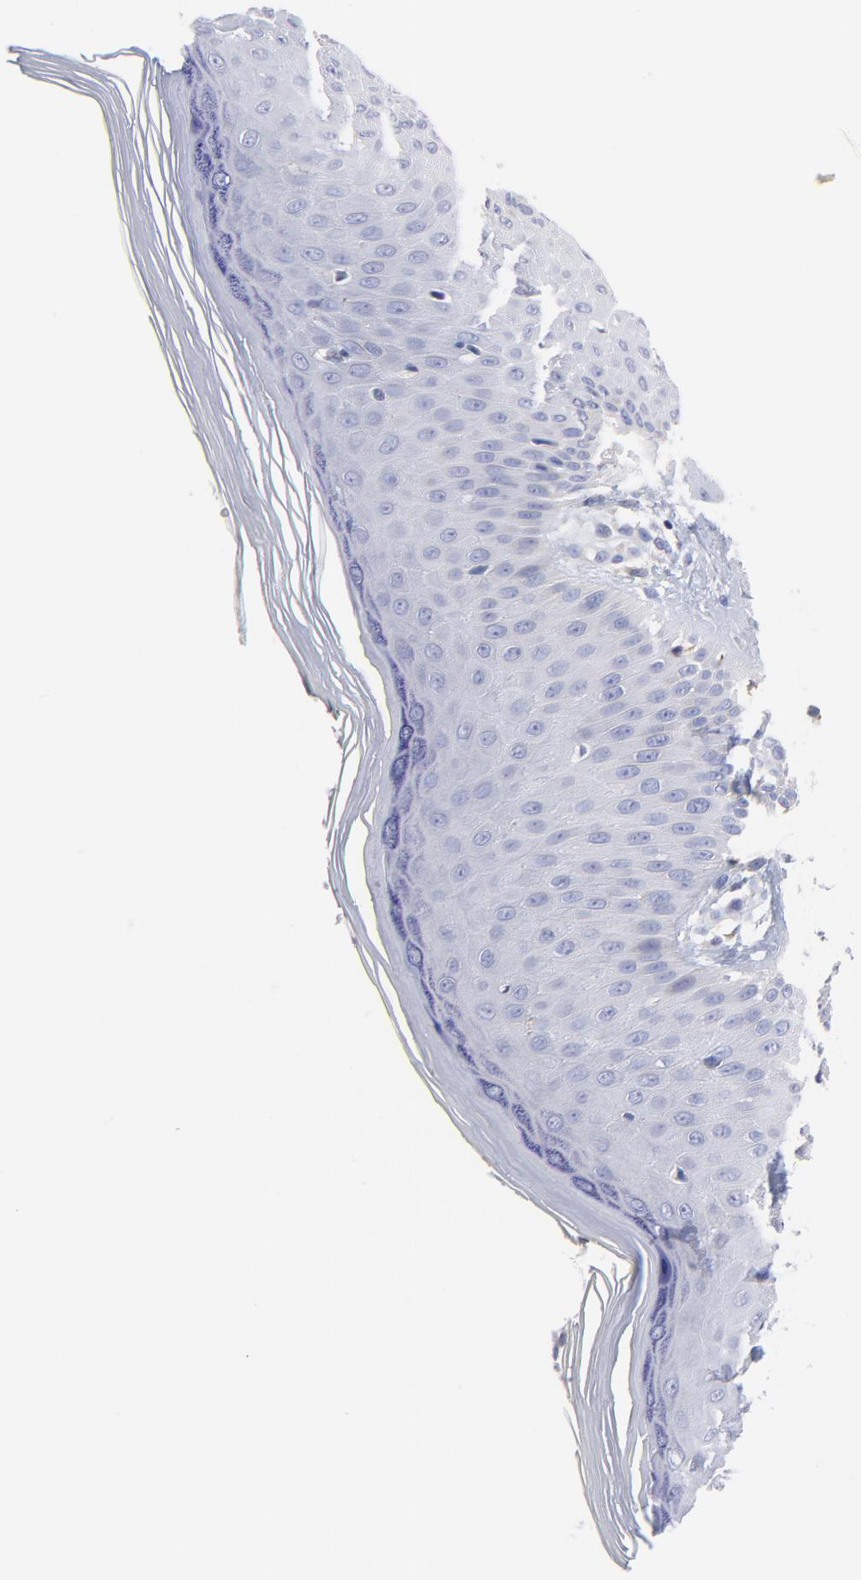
{"staining": {"intensity": "weak", "quantity": "<25%", "location": "cytoplasmic/membranous"}, "tissue": "skin", "cell_type": "Epidermal cells", "image_type": "normal", "snomed": [{"axis": "morphology", "description": "Normal tissue, NOS"}, {"axis": "morphology", "description": "Inflammation, NOS"}, {"axis": "topography", "description": "Soft tissue"}, {"axis": "topography", "description": "Anal"}], "caption": "High power microscopy histopathology image of an immunohistochemistry image of unremarkable skin, revealing no significant expression in epidermal cells. (Brightfield microscopy of DAB (3,3'-diaminobenzidine) immunohistochemistry at high magnification).", "gene": "LAX1", "patient": {"sex": "female", "age": 15}}